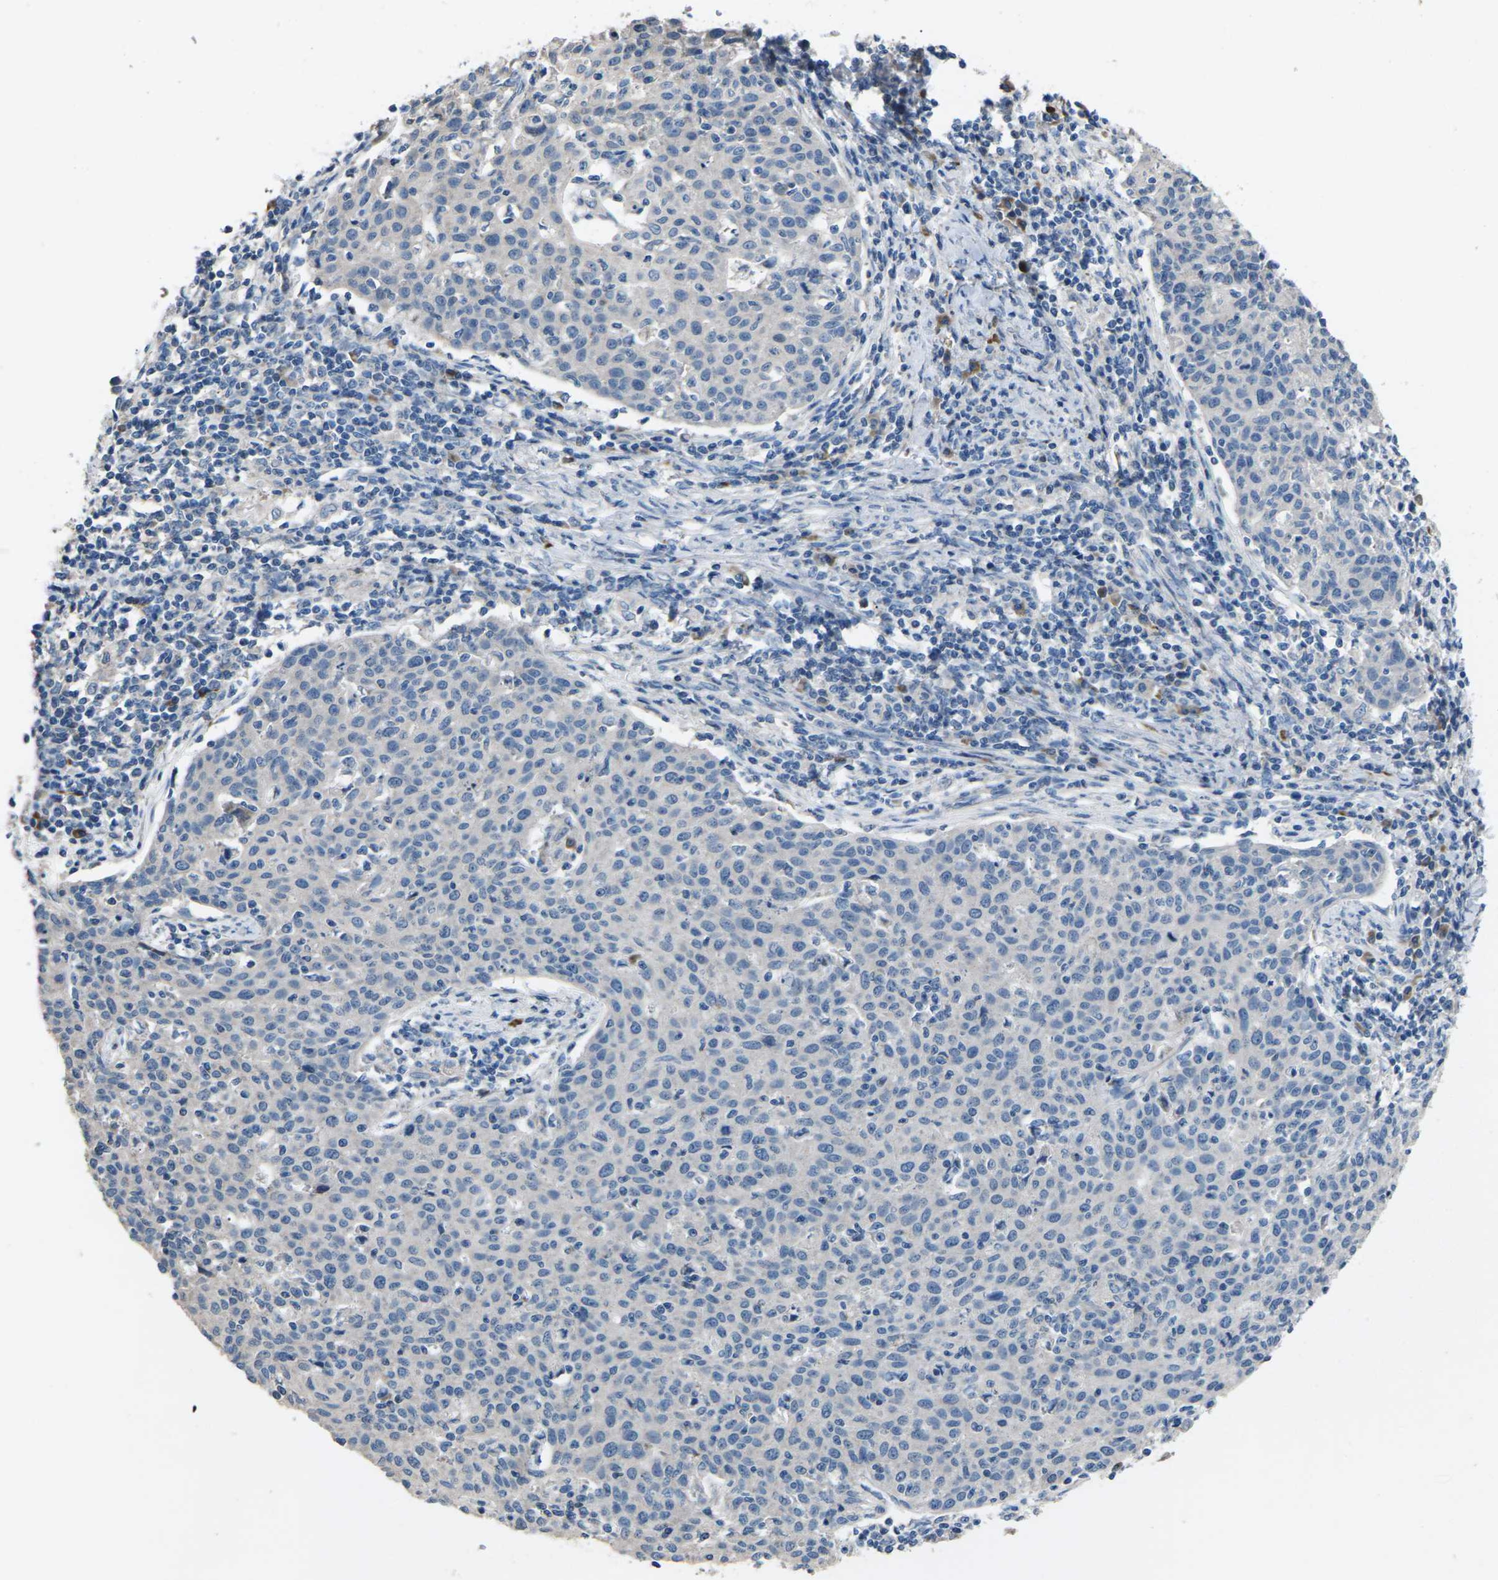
{"staining": {"intensity": "negative", "quantity": "none", "location": "none"}, "tissue": "cervical cancer", "cell_type": "Tumor cells", "image_type": "cancer", "snomed": [{"axis": "morphology", "description": "Squamous cell carcinoma, NOS"}, {"axis": "topography", "description": "Cervix"}], "caption": "There is no significant expression in tumor cells of squamous cell carcinoma (cervical).", "gene": "KLHDC8B", "patient": {"sex": "female", "age": 38}}